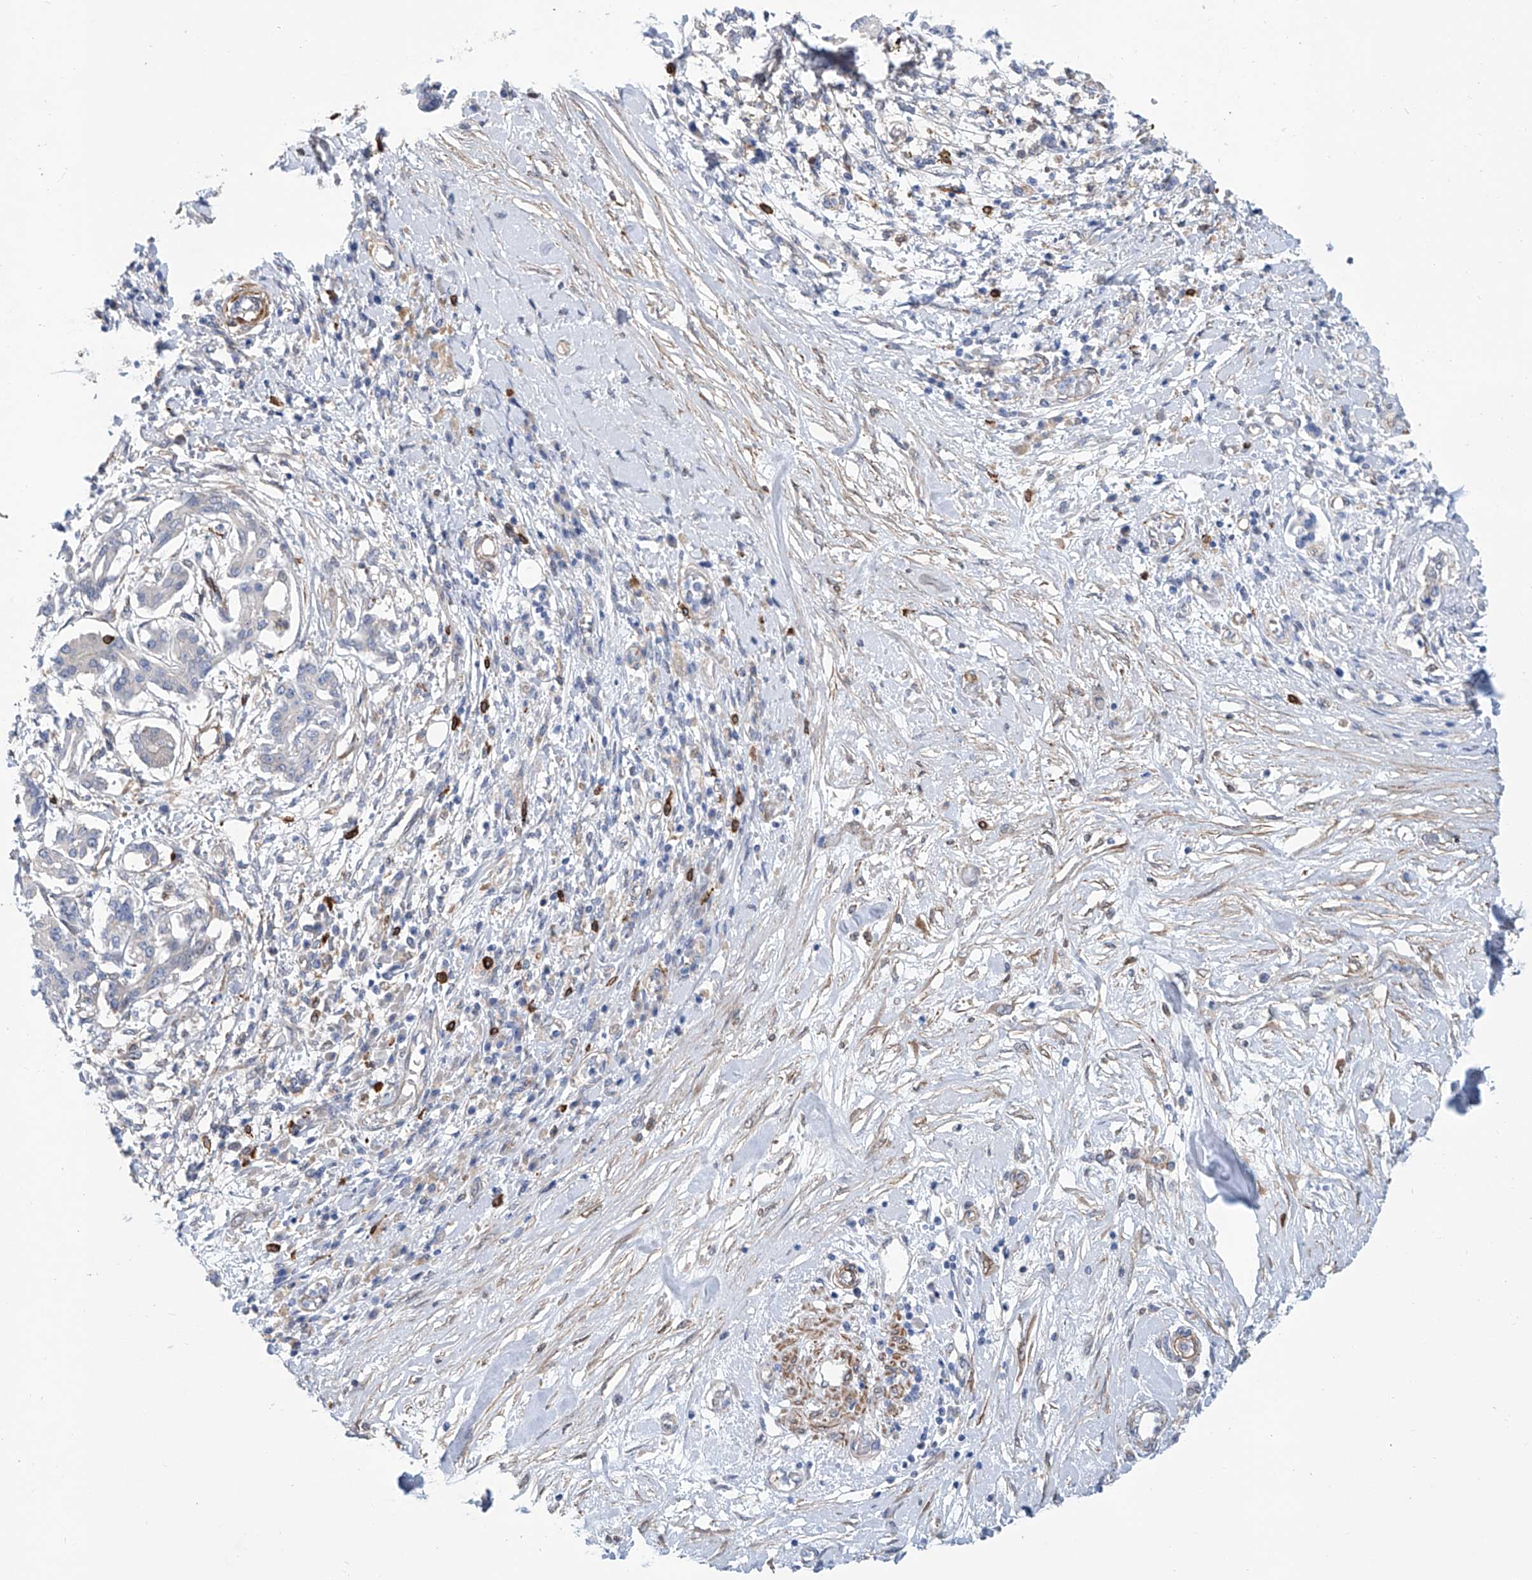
{"staining": {"intensity": "negative", "quantity": "none", "location": "none"}, "tissue": "pancreatic cancer", "cell_type": "Tumor cells", "image_type": "cancer", "snomed": [{"axis": "morphology", "description": "Inflammation, NOS"}, {"axis": "morphology", "description": "Adenocarcinoma, NOS"}, {"axis": "topography", "description": "Pancreas"}], "caption": "Histopathology image shows no protein staining in tumor cells of adenocarcinoma (pancreatic) tissue.", "gene": "TNN", "patient": {"sex": "female", "age": 56}}